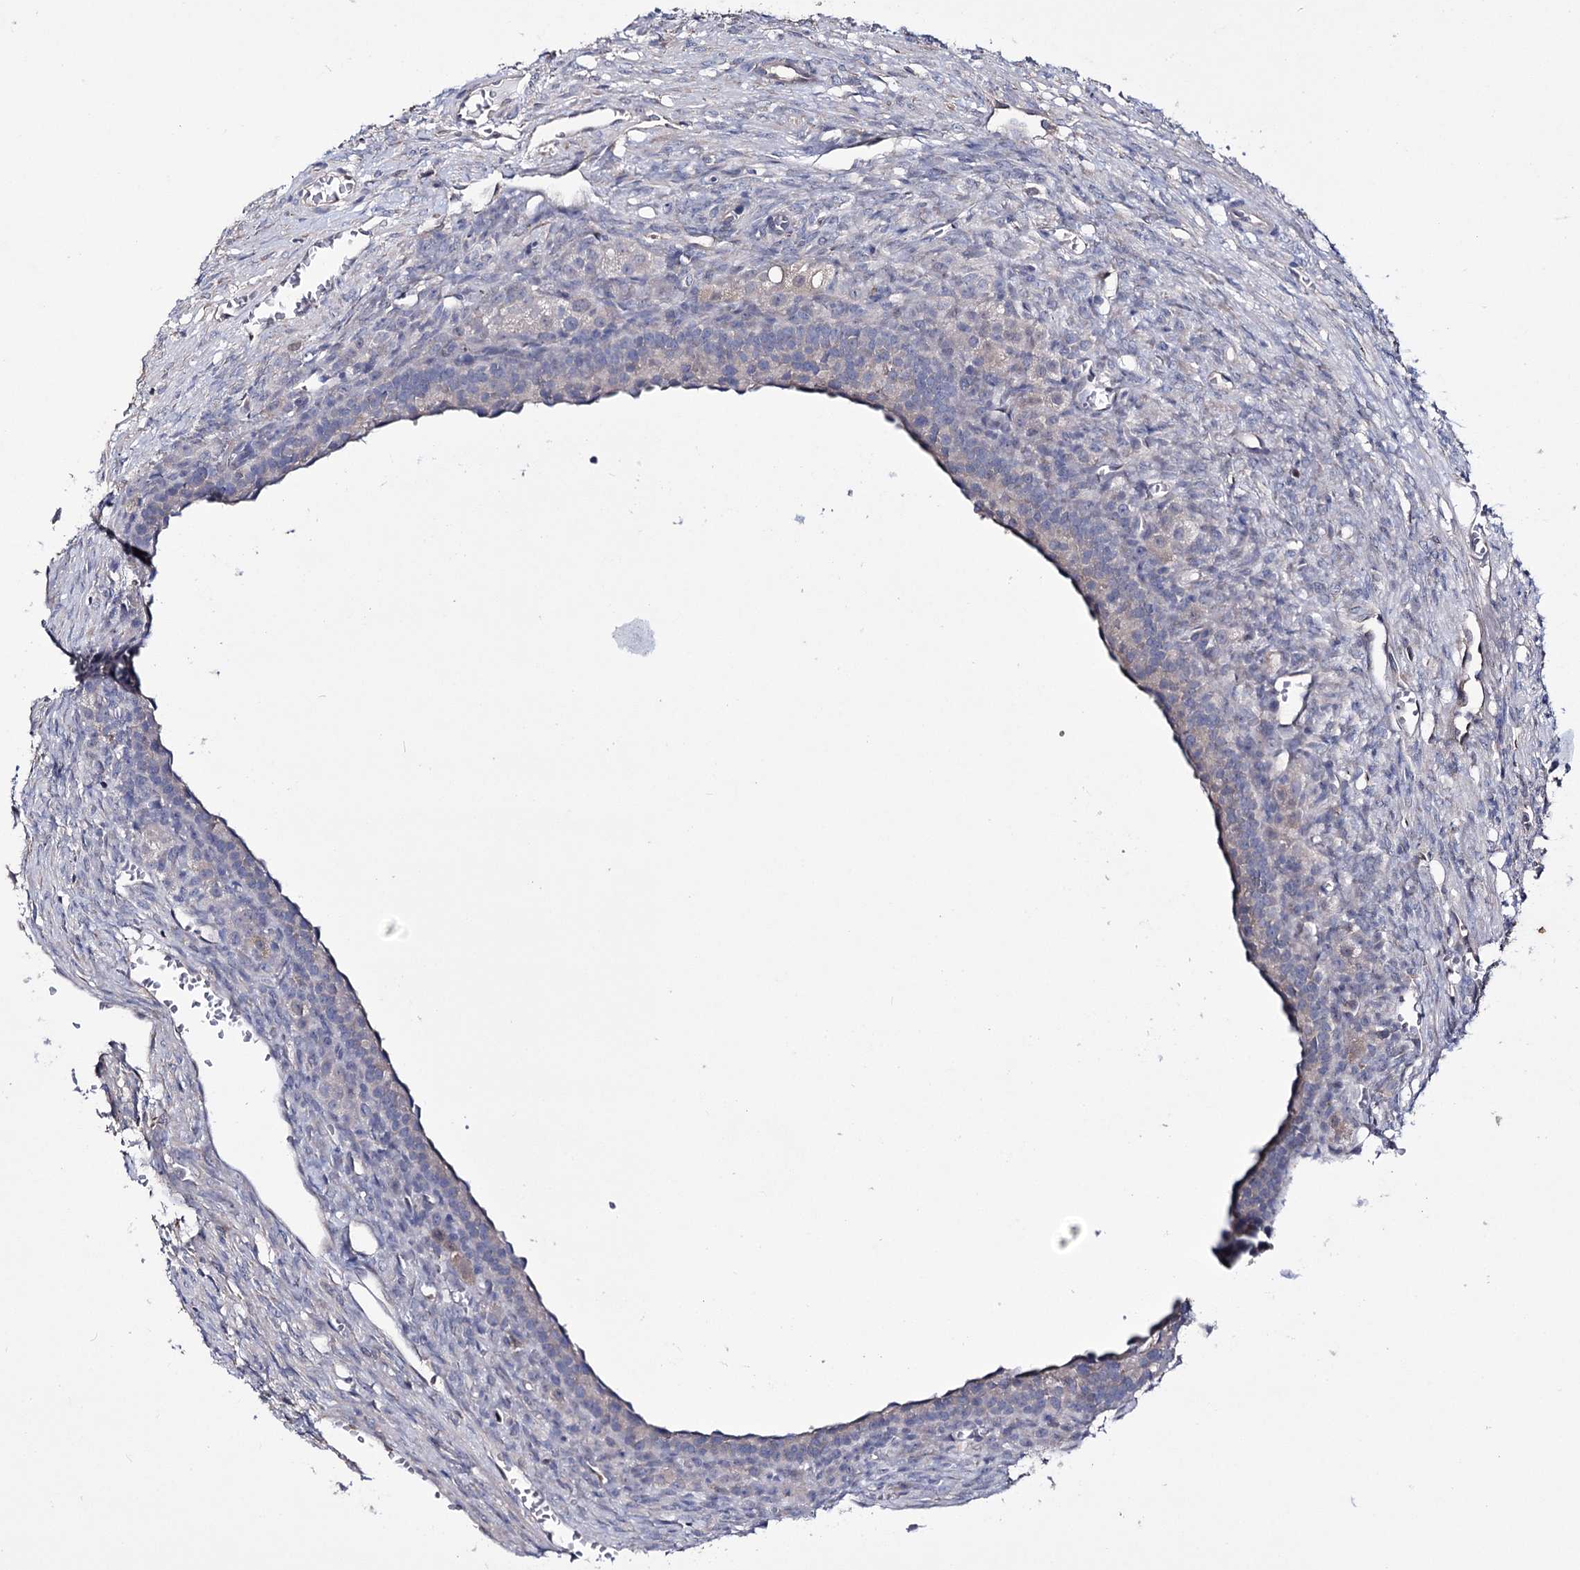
{"staining": {"intensity": "negative", "quantity": "none", "location": "none"}, "tissue": "ovary", "cell_type": "Ovarian stroma cells", "image_type": "normal", "snomed": [{"axis": "morphology", "description": "Normal tissue, NOS"}, {"axis": "topography", "description": "Ovary"}], "caption": "Immunohistochemistry (IHC) photomicrograph of unremarkable ovary stained for a protein (brown), which displays no positivity in ovarian stroma cells.", "gene": "PTER", "patient": {"sex": "female", "age": 27}}